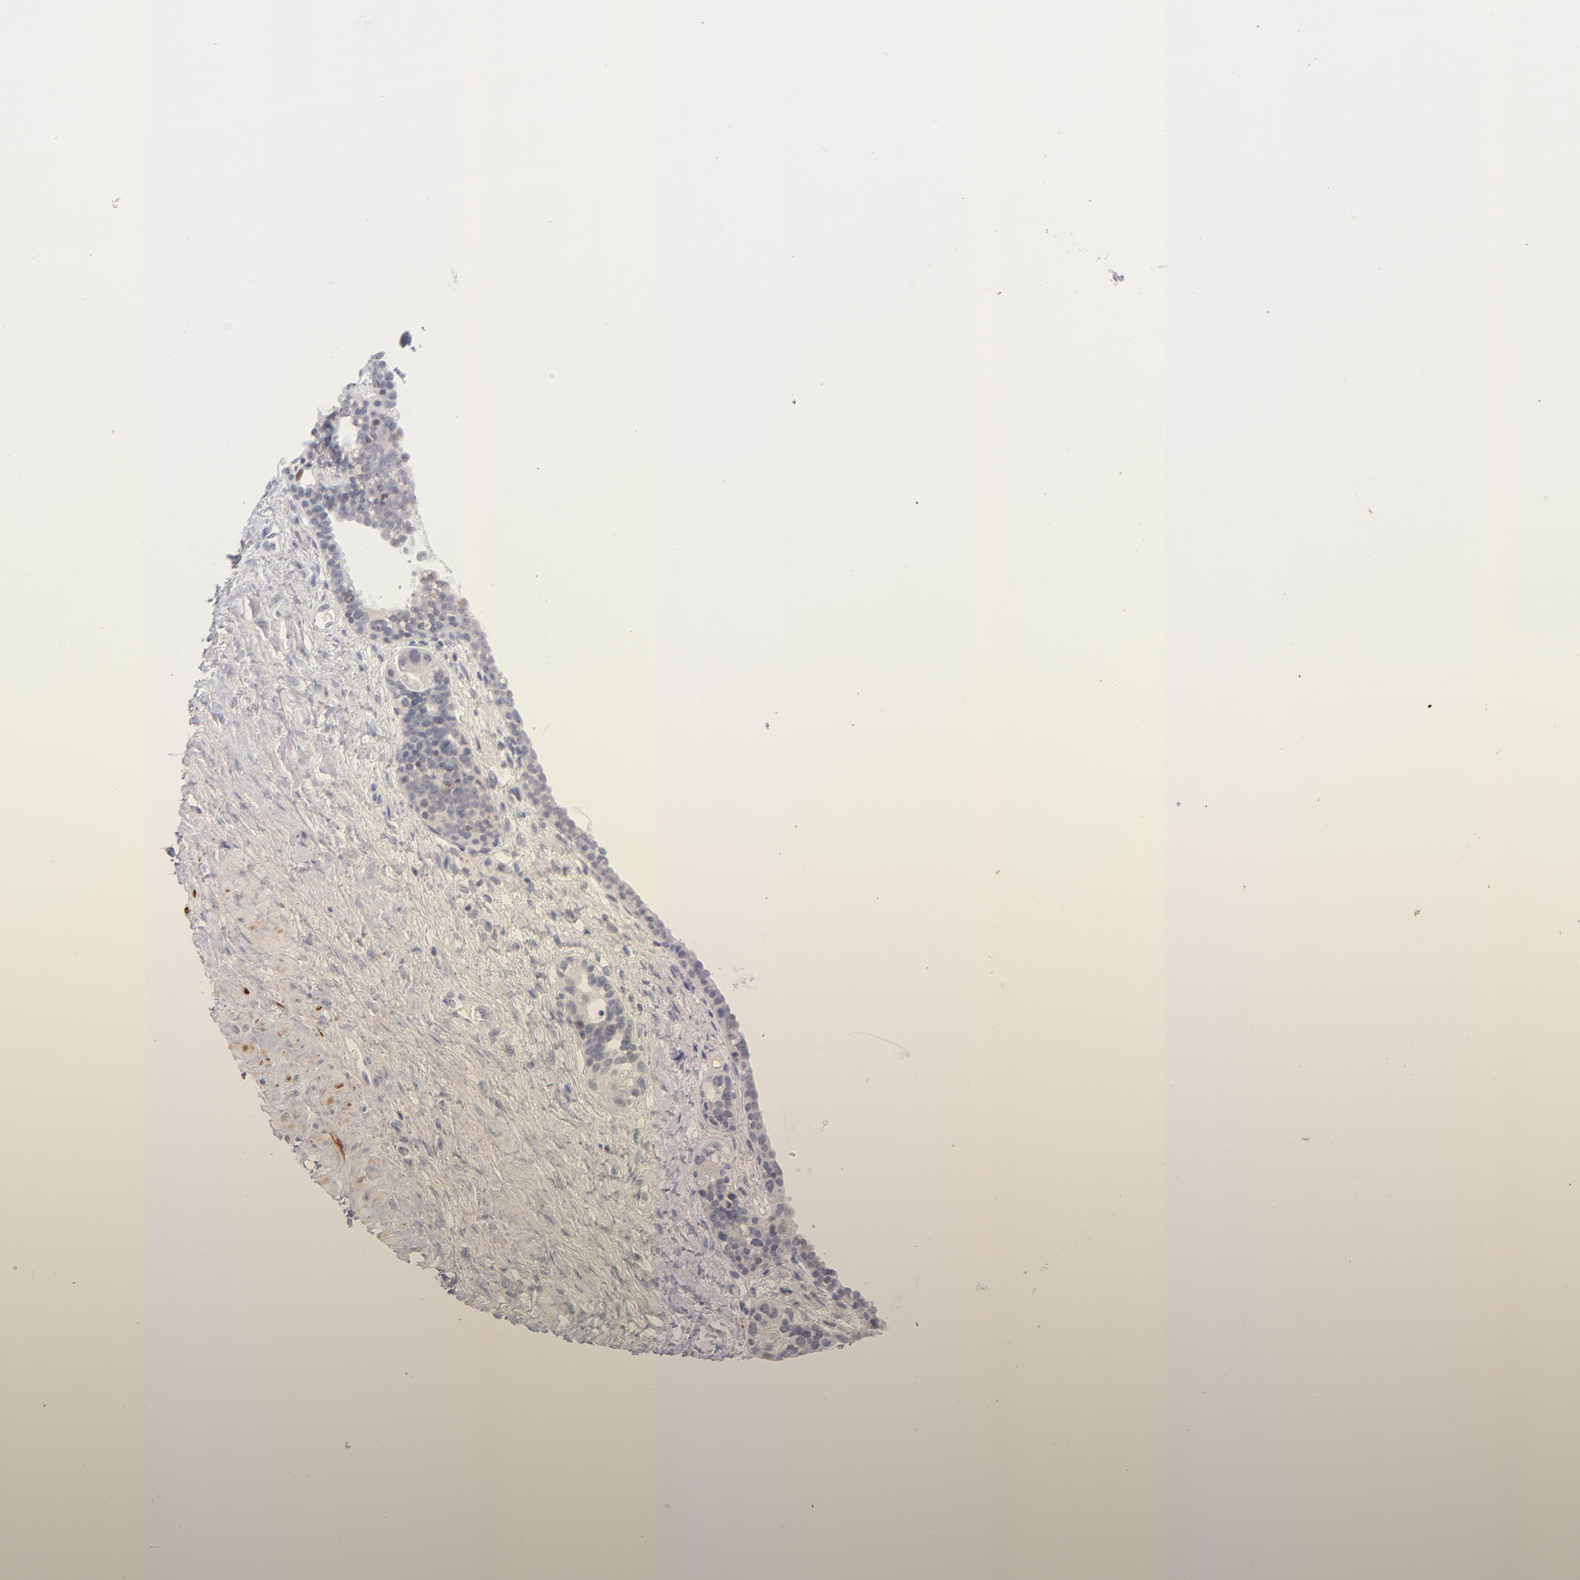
{"staining": {"intensity": "weak", "quantity": "<25%", "location": "cytoplasmic/membranous,nuclear"}, "tissue": "seminal vesicle", "cell_type": "Glandular cells", "image_type": "normal", "snomed": [{"axis": "morphology", "description": "Normal tissue, NOS"}, {"axis": "topography", "description": "Seminal veicle"}], "caption": "Protein analysis of benign seminal vesicle displays no significant positivity in glandular cells. (DAB (3,3'-diaminobenzidine) immunohistochemistry, high magnification).", "gene": "PARP1", "patient": {"sex": "male", "age": 61}}